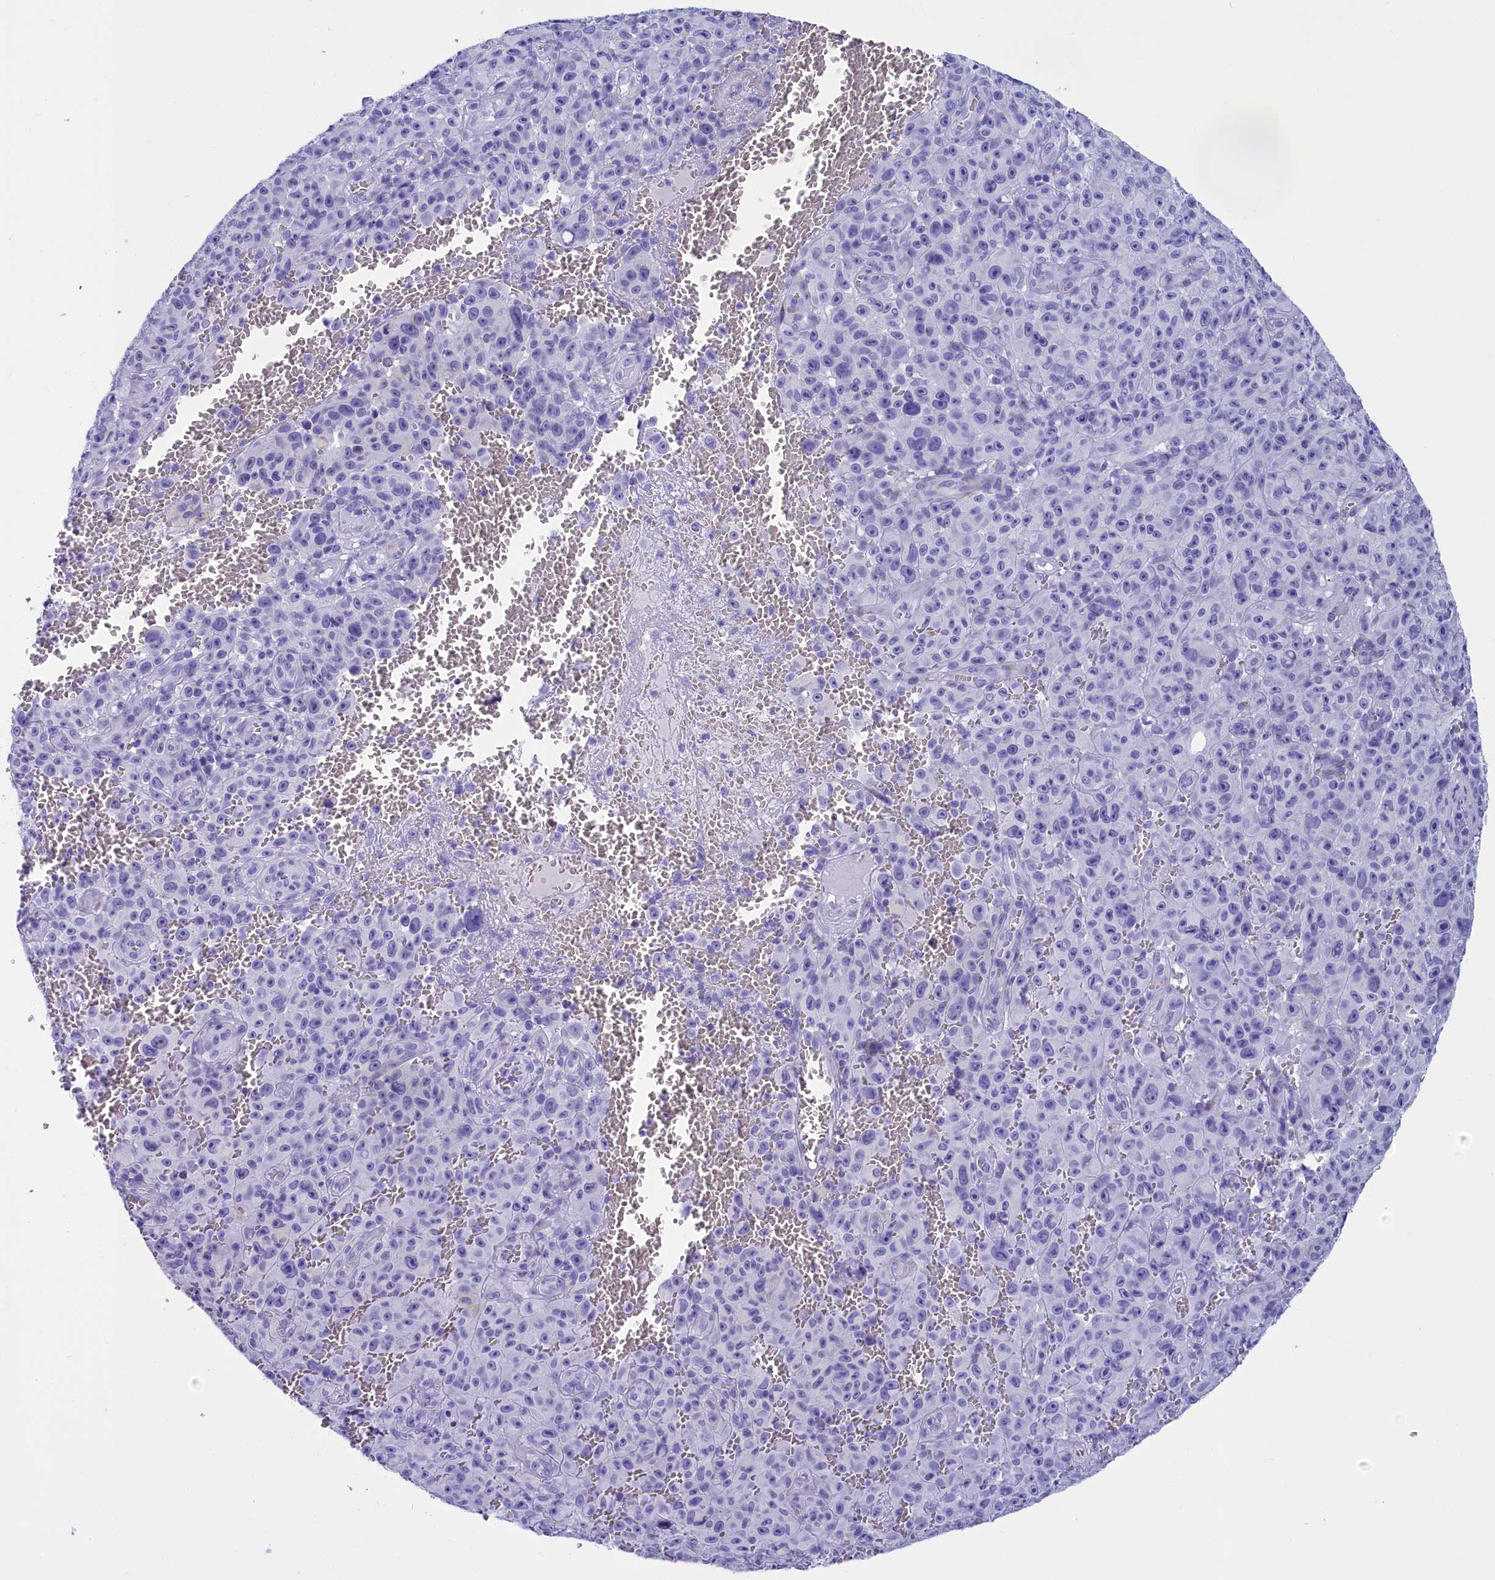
{"staining": {"intensity": "negative", "quantity": "none", "location": "none"}, "tissue": "melanoma", "cell_type": "Tumor cells", "image_type": "cancer", "snomed": [{"axis": "morphology", "description": "Malignant melanoma, NOS"}, {"axis": "topography", "description": "Skin"}], "caption": "The immunohistochemistry photomicrograph has no significant expression in tumor cells of malignant melanoma tissue.", "gene": "AP3B2", "patient": {"sex": "female", "age": 82}}